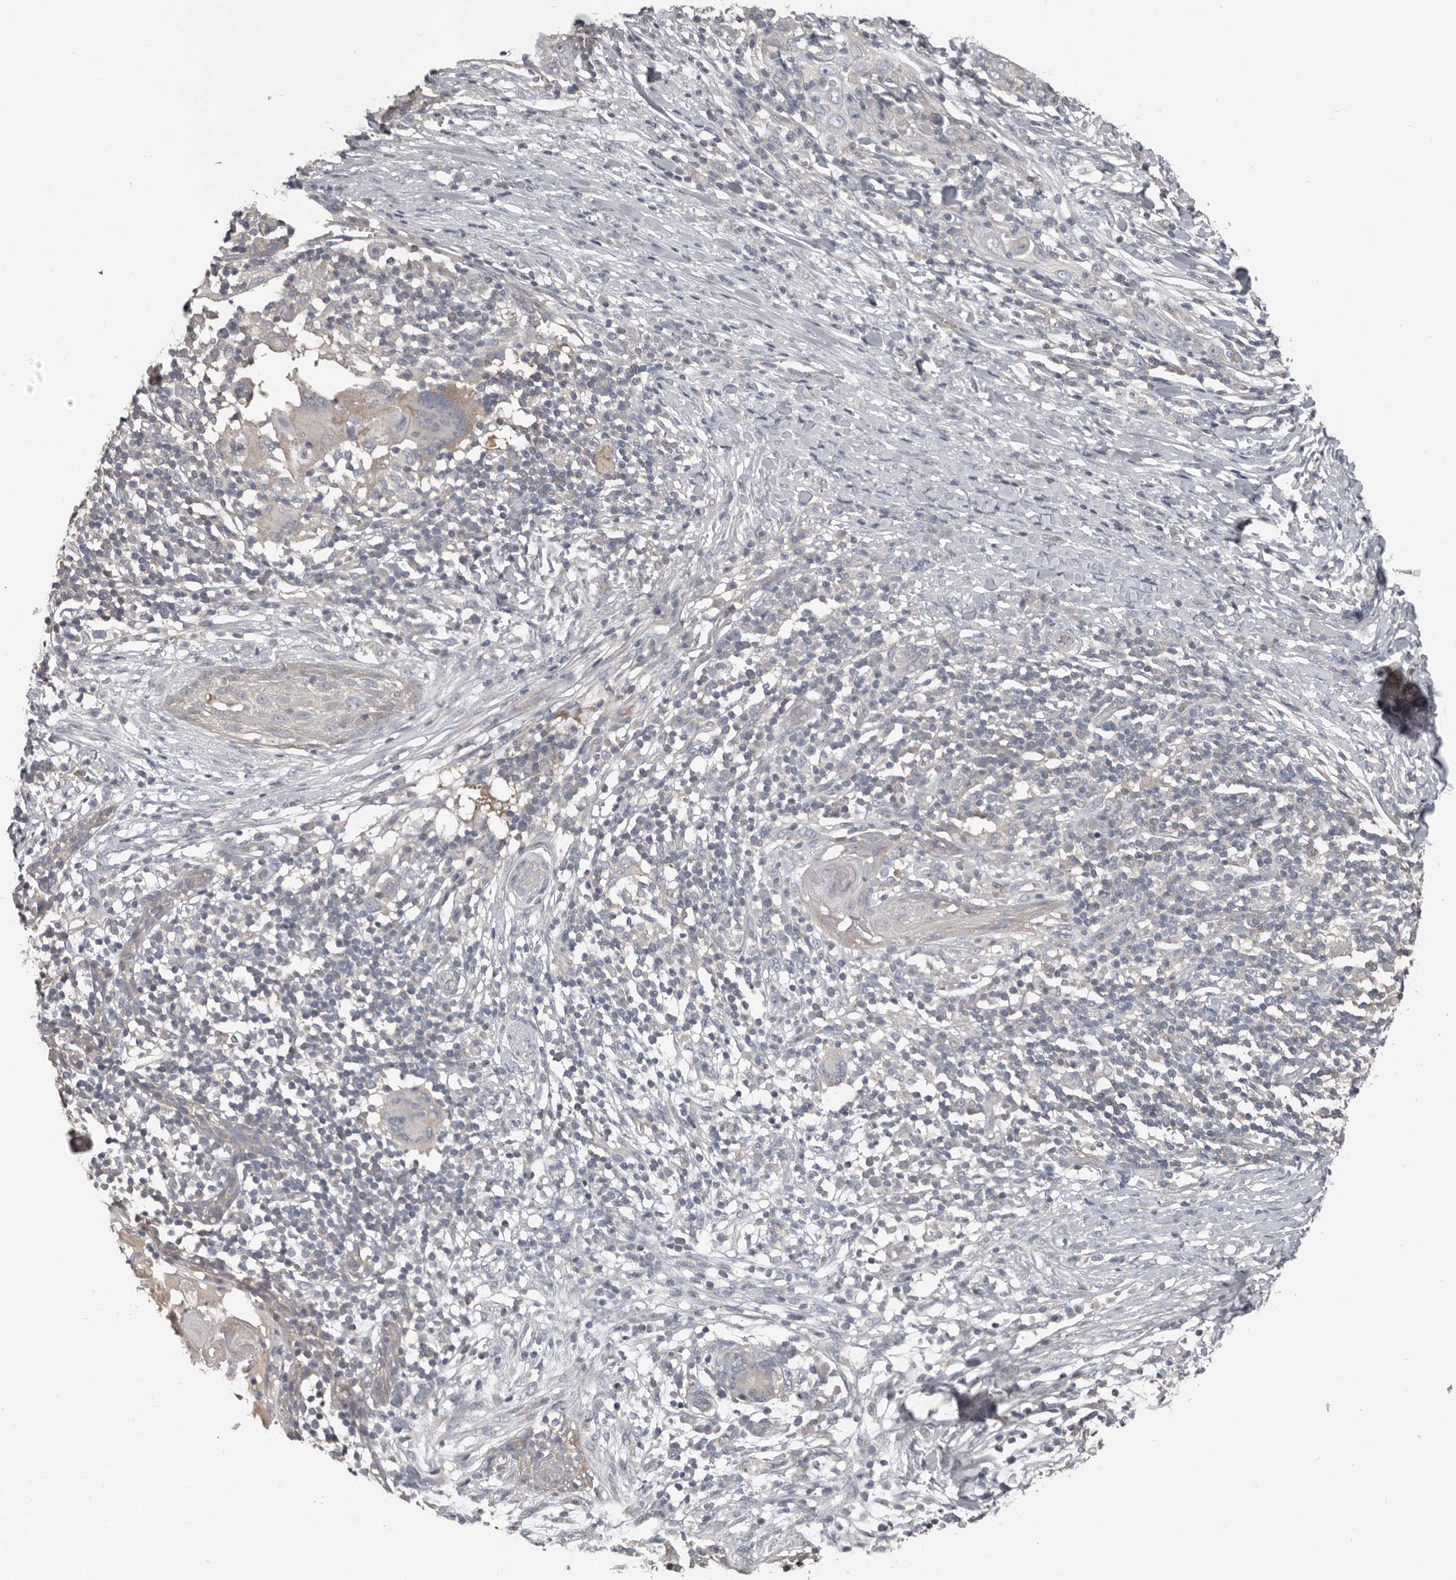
{"staining": {"intensity": "negative", "quantity": "none", "location": "none"}, "tissue": "skin cancer", "cell_type": "Tumor cells", "image_type": "cancer", "snomed": [{"axis": "morphology", "description": "Squamous cell carcinoma, NOS"}, {"axis": "topography", "description": "Skin"}], "caption": "The photomicrograph demonstrates no significant positivity in tumor cells of skin cancer (squamous cell carcinoma).", "gene": "CA6", "patient": {"sex": "female", "age": 88}}